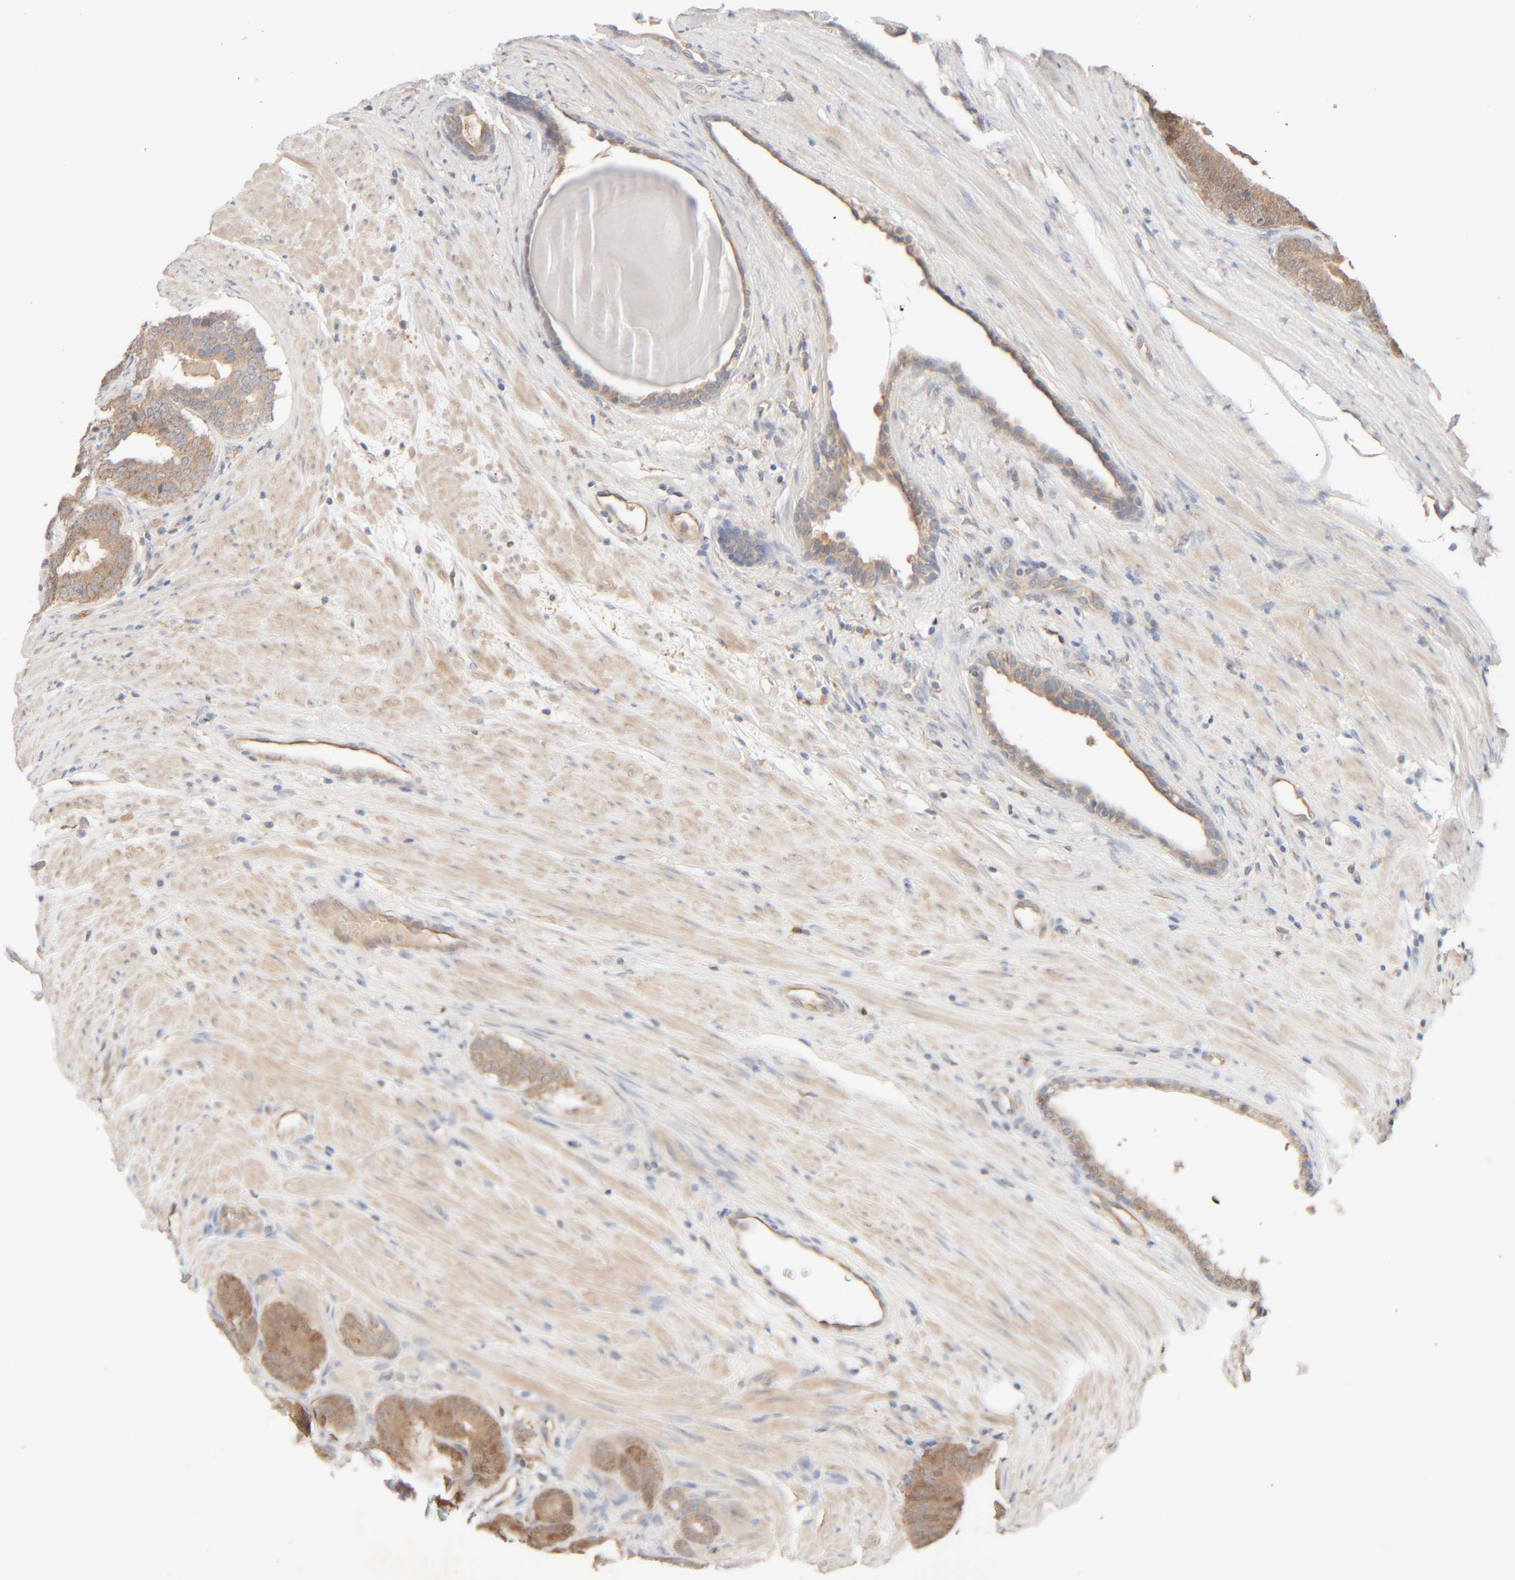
{"staining": {"intensity": "moderate", "quantity": "<25%", "location": "cytoplasmic/membranous"}, "tissue": "prostate cancer", "cell_type": "Tumor cells", "image_type": "cancer", "snomed": [{"axis": "morphology", "description": "Adenocarcinoma, High grade"}, {"axis": "topography", "description": "Prostate"}], "caption": "Human adenocarcinoma (high-grade) (prostate) stained with a brown dye exhibits moderate cytoplasmic/membranous positive expression in about <25% of tumor cells.", "gene": "TMEM192", "patient": {"sex": "male", "age": 60}}